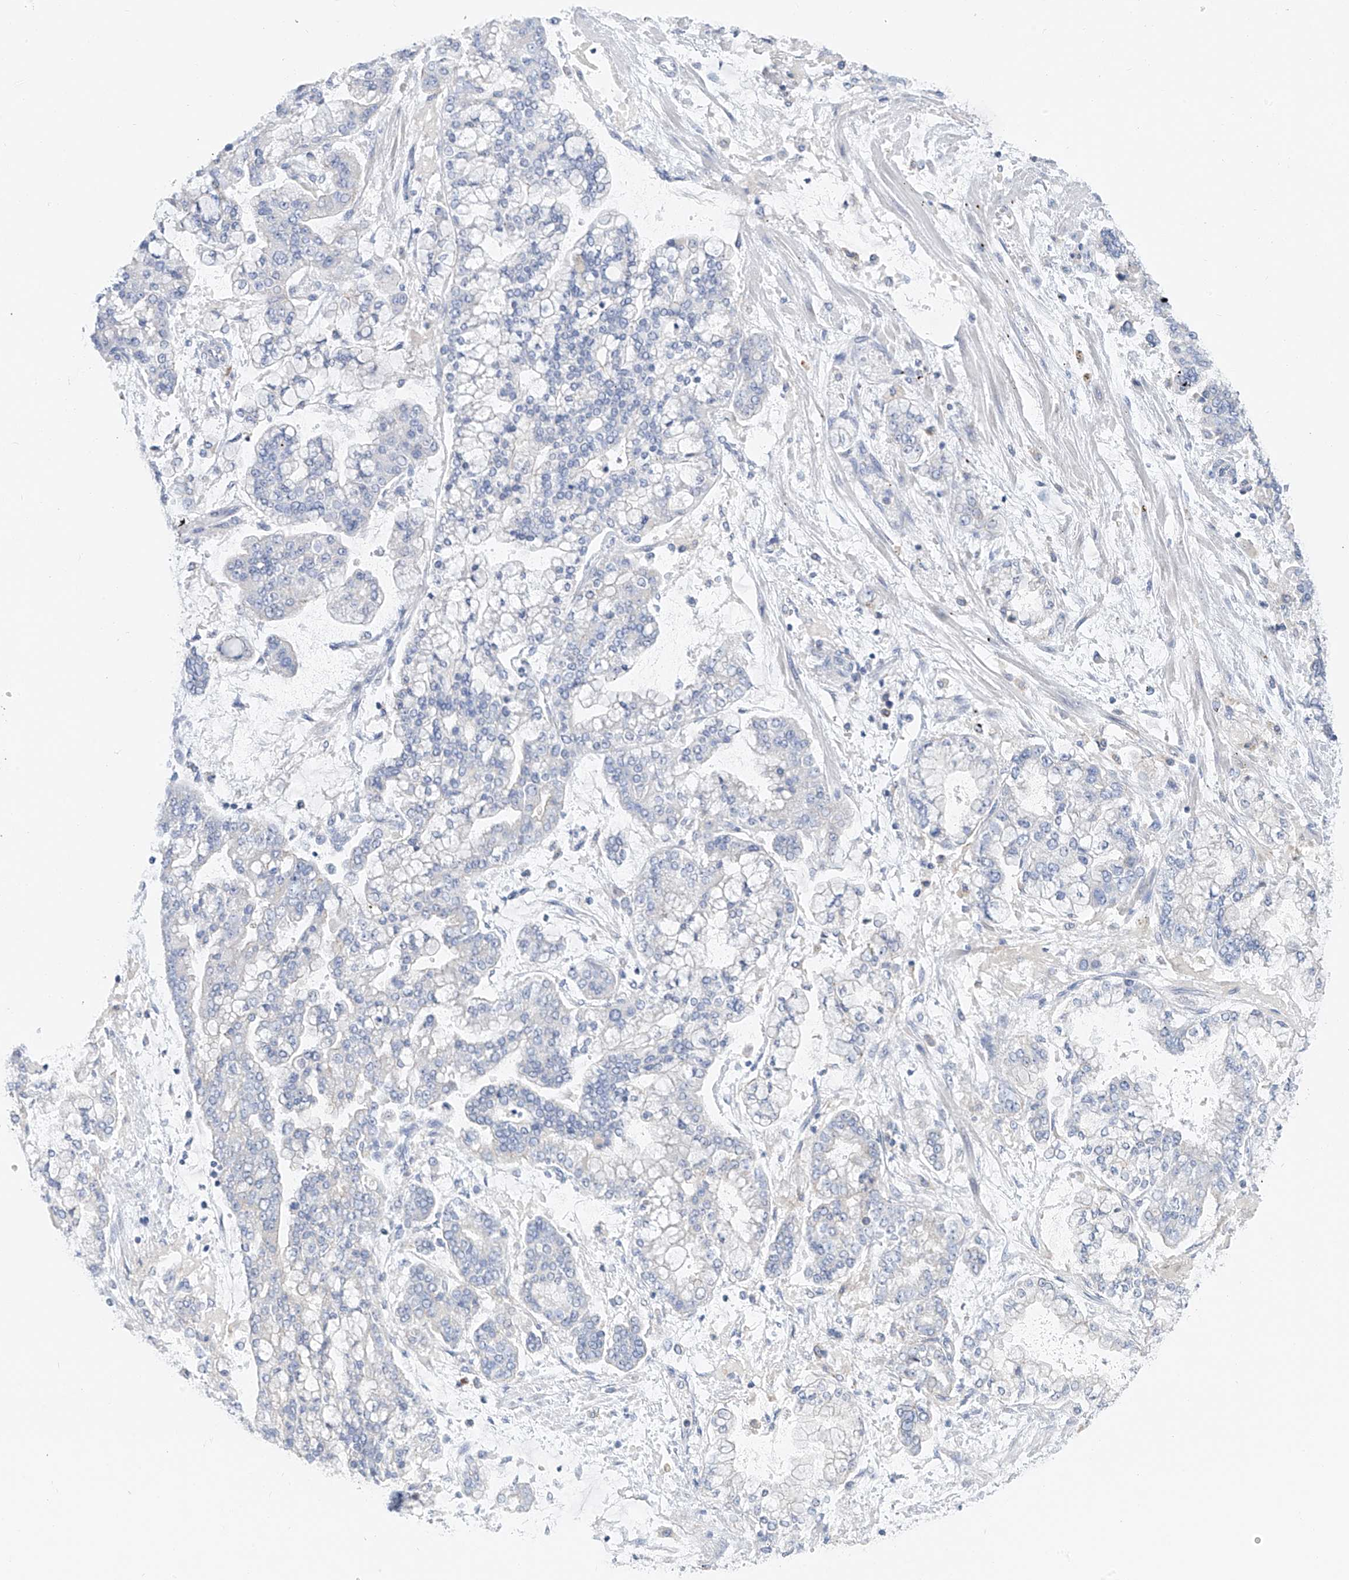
{"staining": {"intensity": "negative", "quantity": "none", "location": "none"}, "tissue": "stomach cancer", "cell_type": "Tumor cells", "image_type": "cancer", "snomed": [{"axis": "morphology", "description": "Normal tissue, NOS"}, {"axis": "morphology", "description": "Adenocarcinoma, NOS"}, {"axis": "topography", "description": "Stomach, upper"}, {"axis": "topography", "description": "Stomach"}], "caption": "Protein analysis of stomach cancer (adenocarcinoma) displays no significant positivity in tumor cells.", "gene": "POMGNT2", "patient": {"sex": "male", "age": 76}}